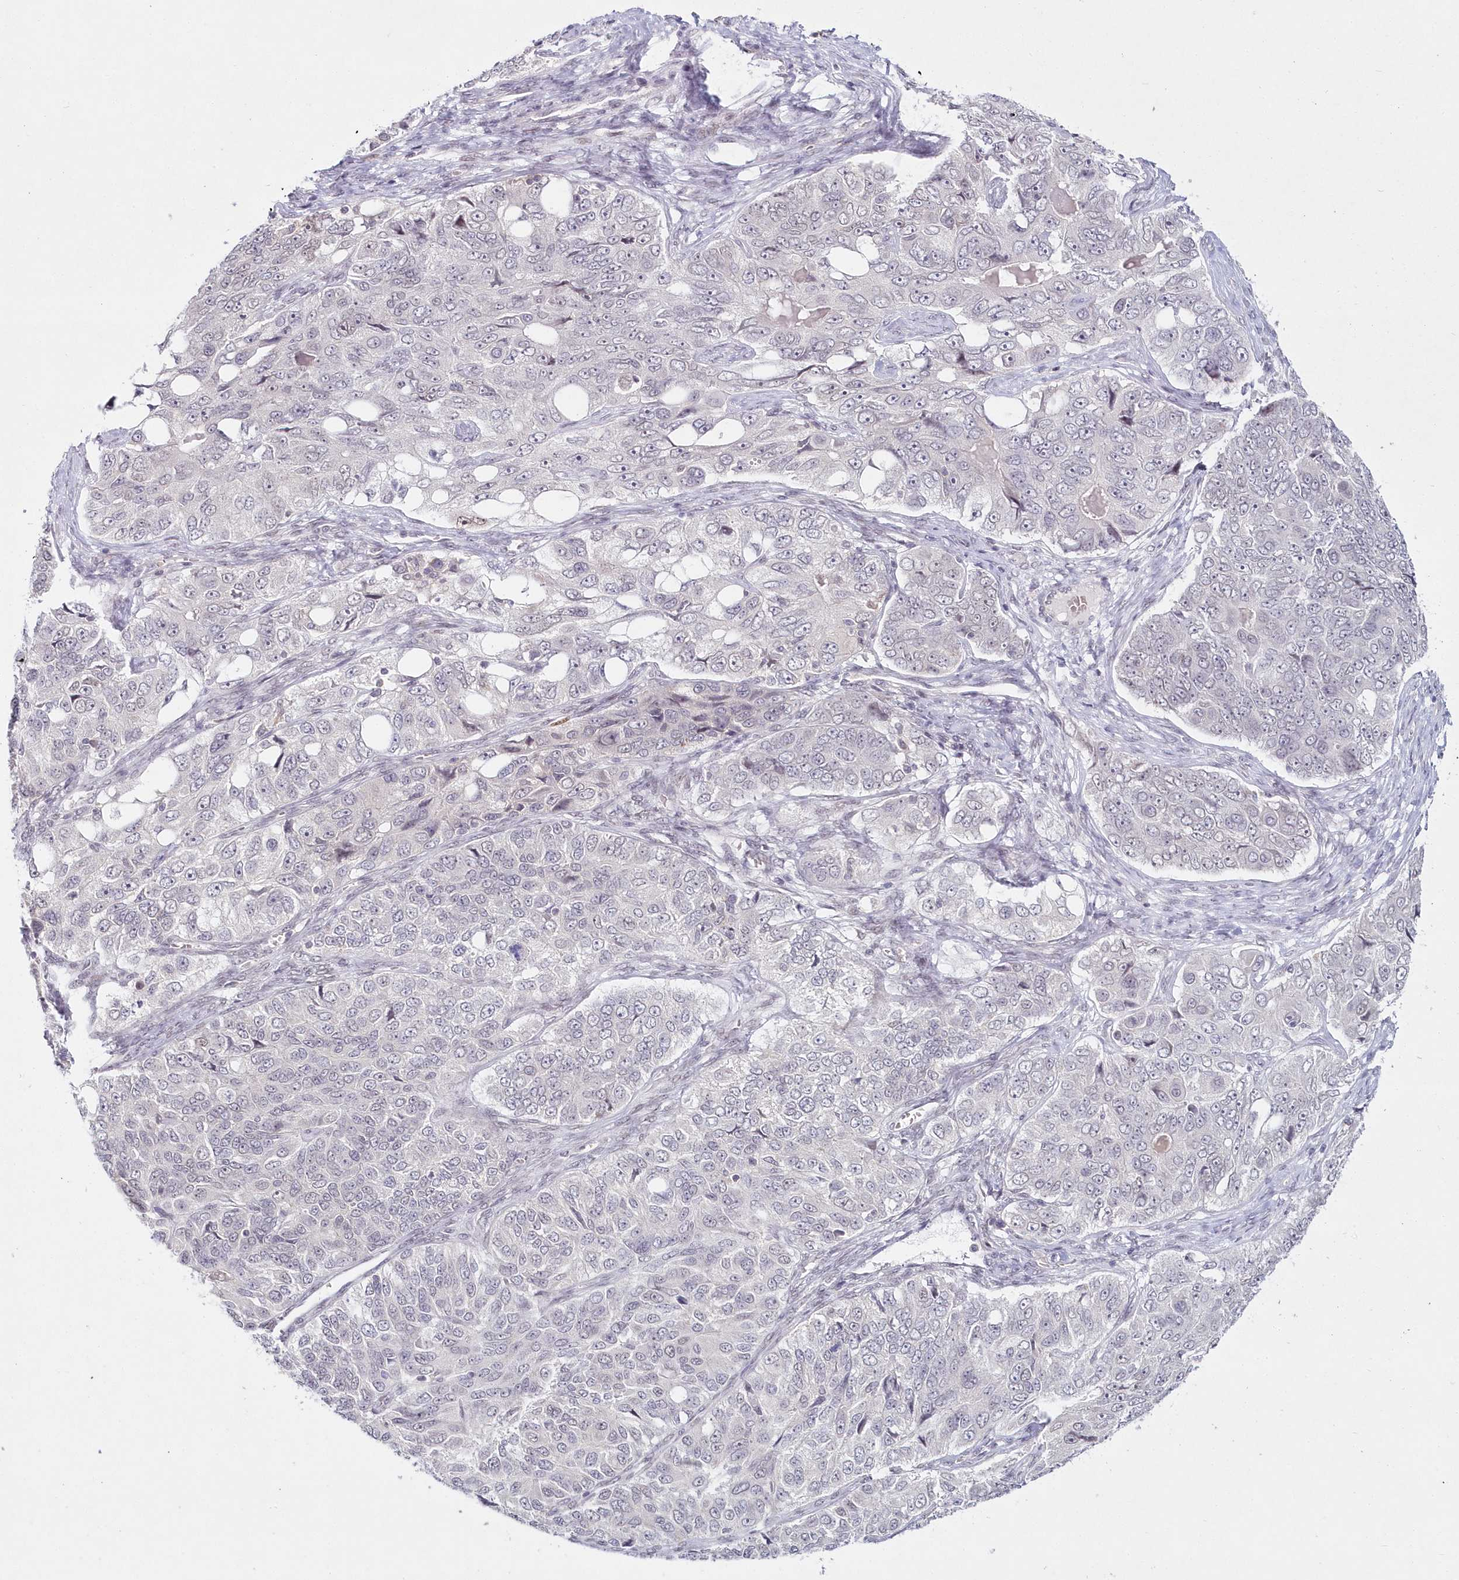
{"staining": {"intensity": "negative", "quantity": "none", "location": "none"}, "tissue": "ovarian cancer", "cell_type": "Tumor cells", "image_type": "cancer", "snomed": [{"axis": "morphology", "description": "Carcinoma, endometroid"}, {"axis": "topography", "description": "Ovary"}], "caption": "Histopathology image shows no protein expression in tumor cells of ovarian cancer tissue. The staining is performed using DAB brown chromogen with nuclei counter-stained in using hematoxylin.", "gene": "HYCC2", "patient": {"sex": "female", "age": 51}}